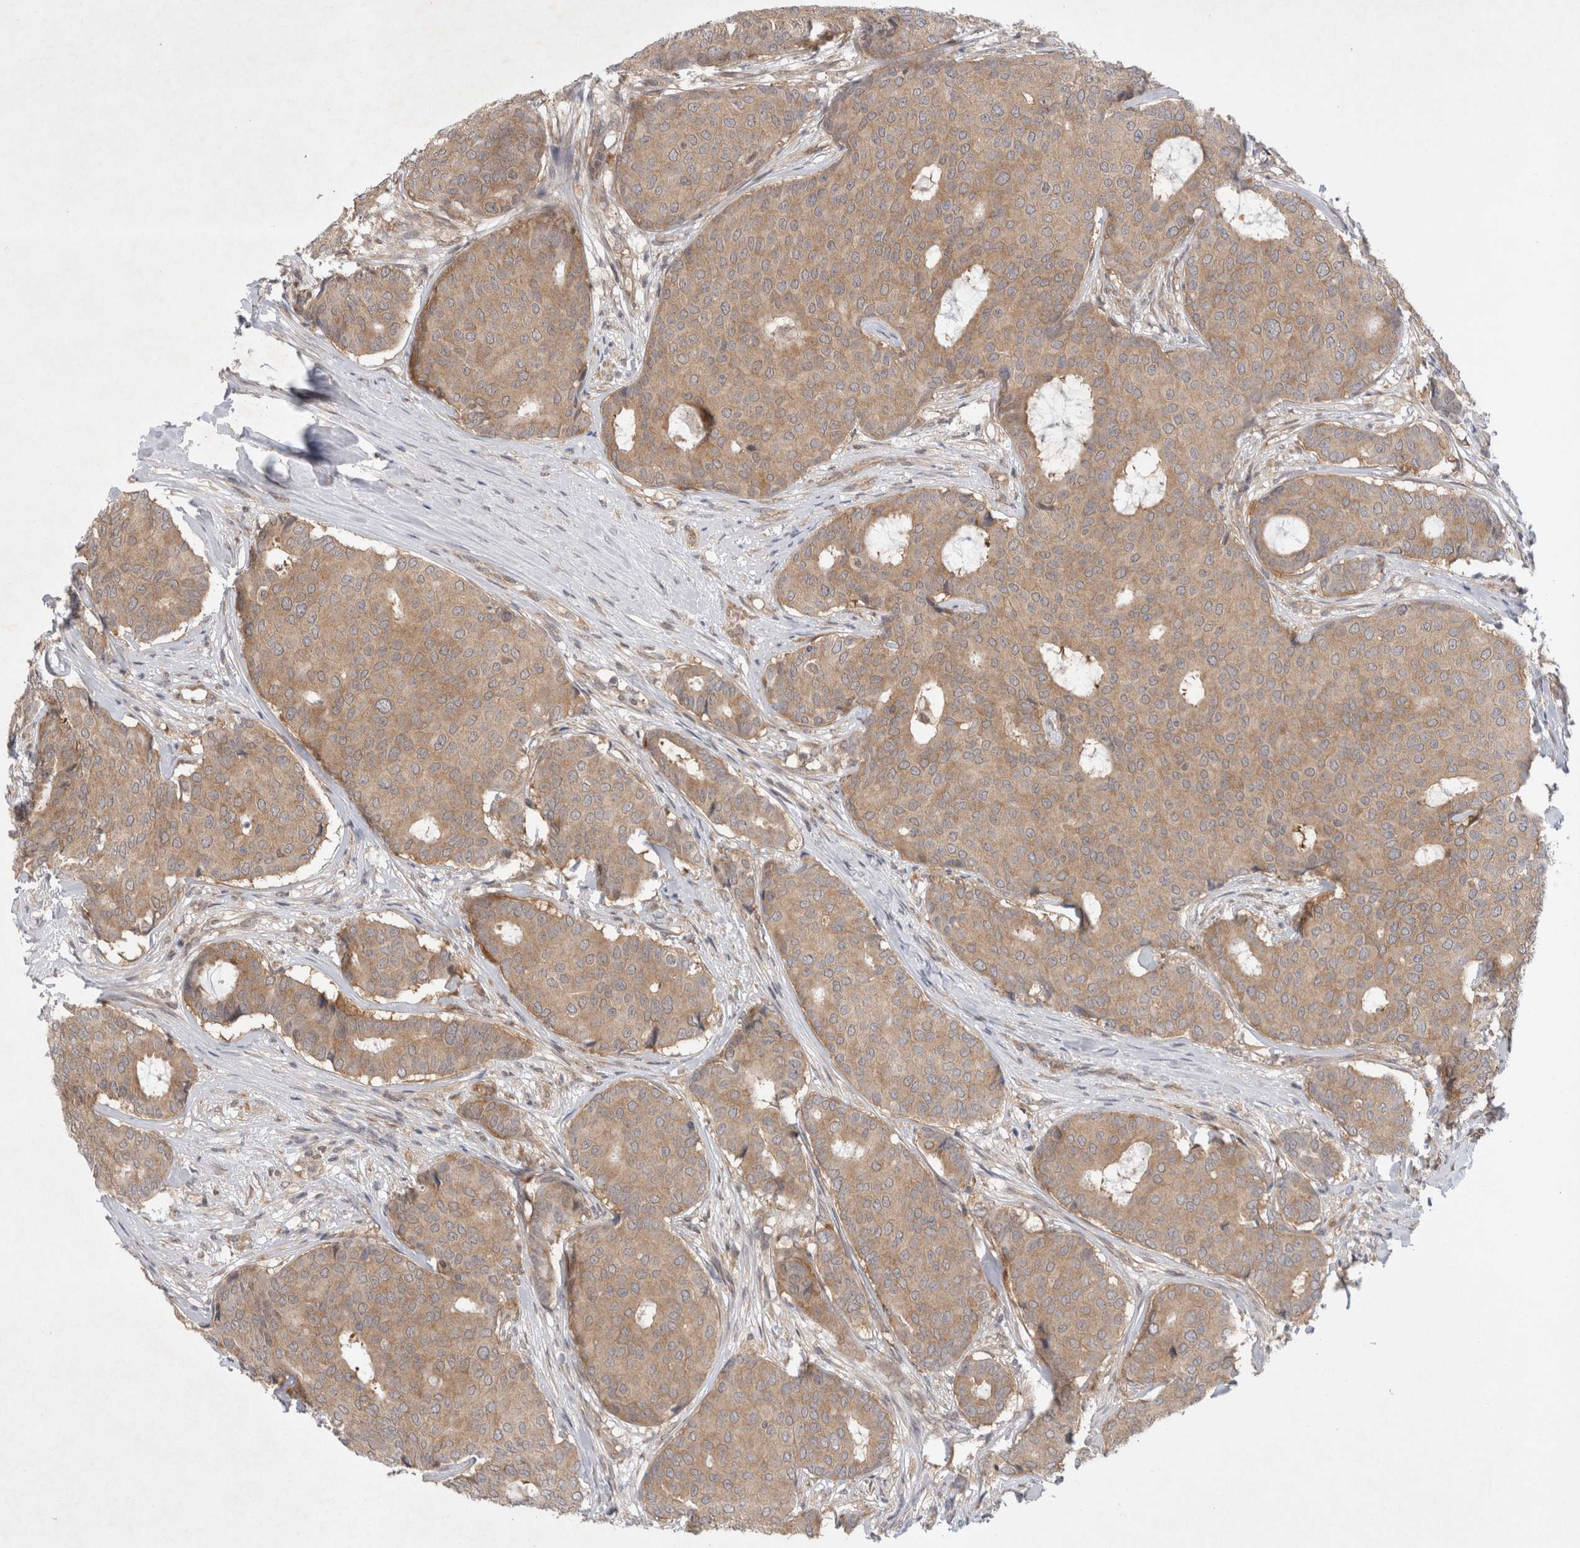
{"staining": {"intensity": "moderate", "quantity": ">75%", "location": "cytoplasmic/membranous"}, "tissue": "breast cancer", "cell_type": "Tumor cells", "image_type": "cancer", "snomed": [{"axis": "morphology", "description": "Duct carcinoma"}, {"axis": "topography", "description": "Breast"}], "caption": "IHC image of neoplastic tissue: infiltrating ductal carcinoma (breast) stained using immunohistochemistry (IHC) displays medium levels of moderate protein expression localized specifically in the cytoplasmic/membranous of tumor cells, appearing as a cytoplasmic/membranous brown color.", "gene": "EIF3E", "patient": {"sex": "female", "age": 75}}